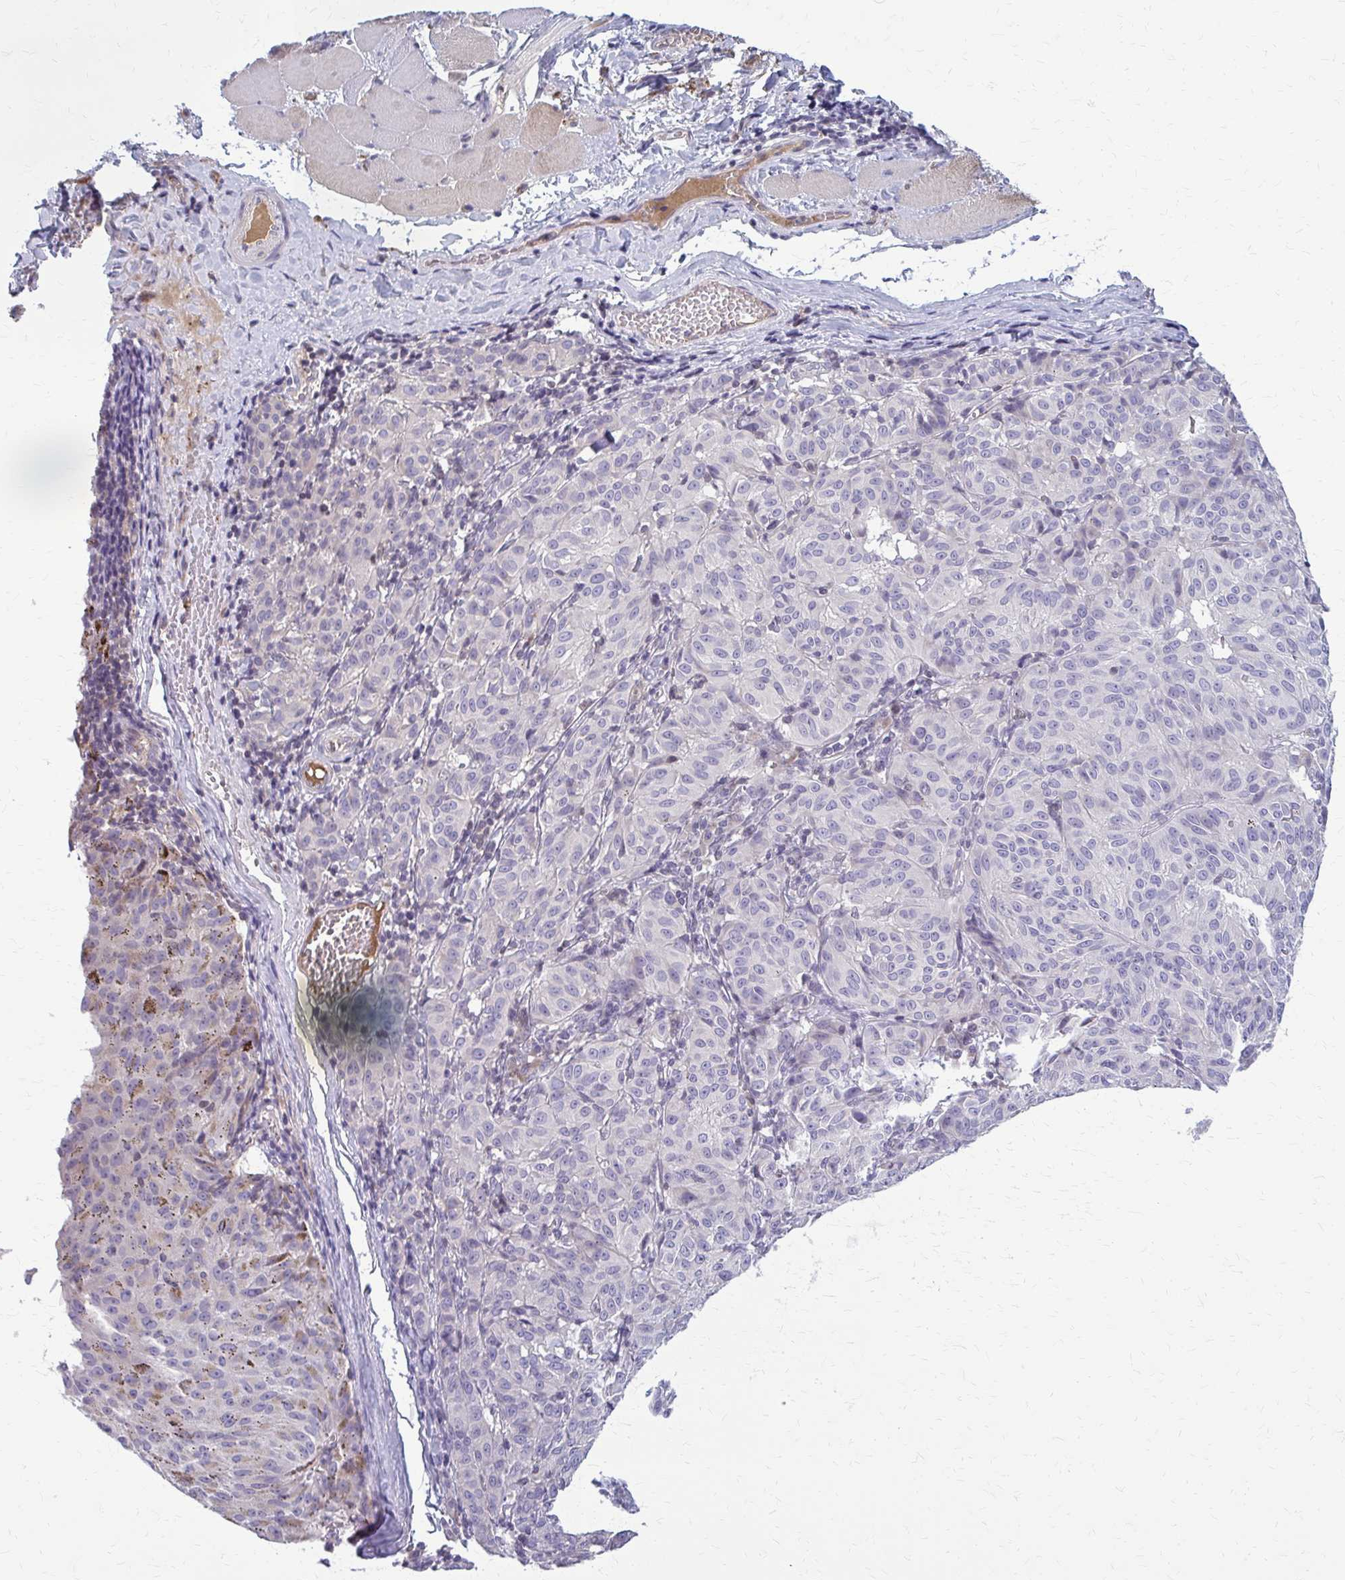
{"staining": {"intensity": "negative", "quantity": "none", "location": "none"}, "tissue": "melanoma", "cell_type": "Tumor cells", "image_type": "cancer", "snomed": [{"axis": "morphology", "description": "Malignant melanoma, NOS"}, {"axis": "topography", "description": "Skin"}], "caption": "A high-resolution micrograph shows immunohistochemistry (IHC) staining of melanoma, which demonstrates no significant positivity in tumor cells. The staining was performed using DAB (3,3'-diaminobenzidine) to visualize the protein expression in brown, while the nuclei were stained in blue with hematoxylin (Magnification: 20x).", "gene": "MCRIP2", "patient": {"sex": "female", "age": 72}}